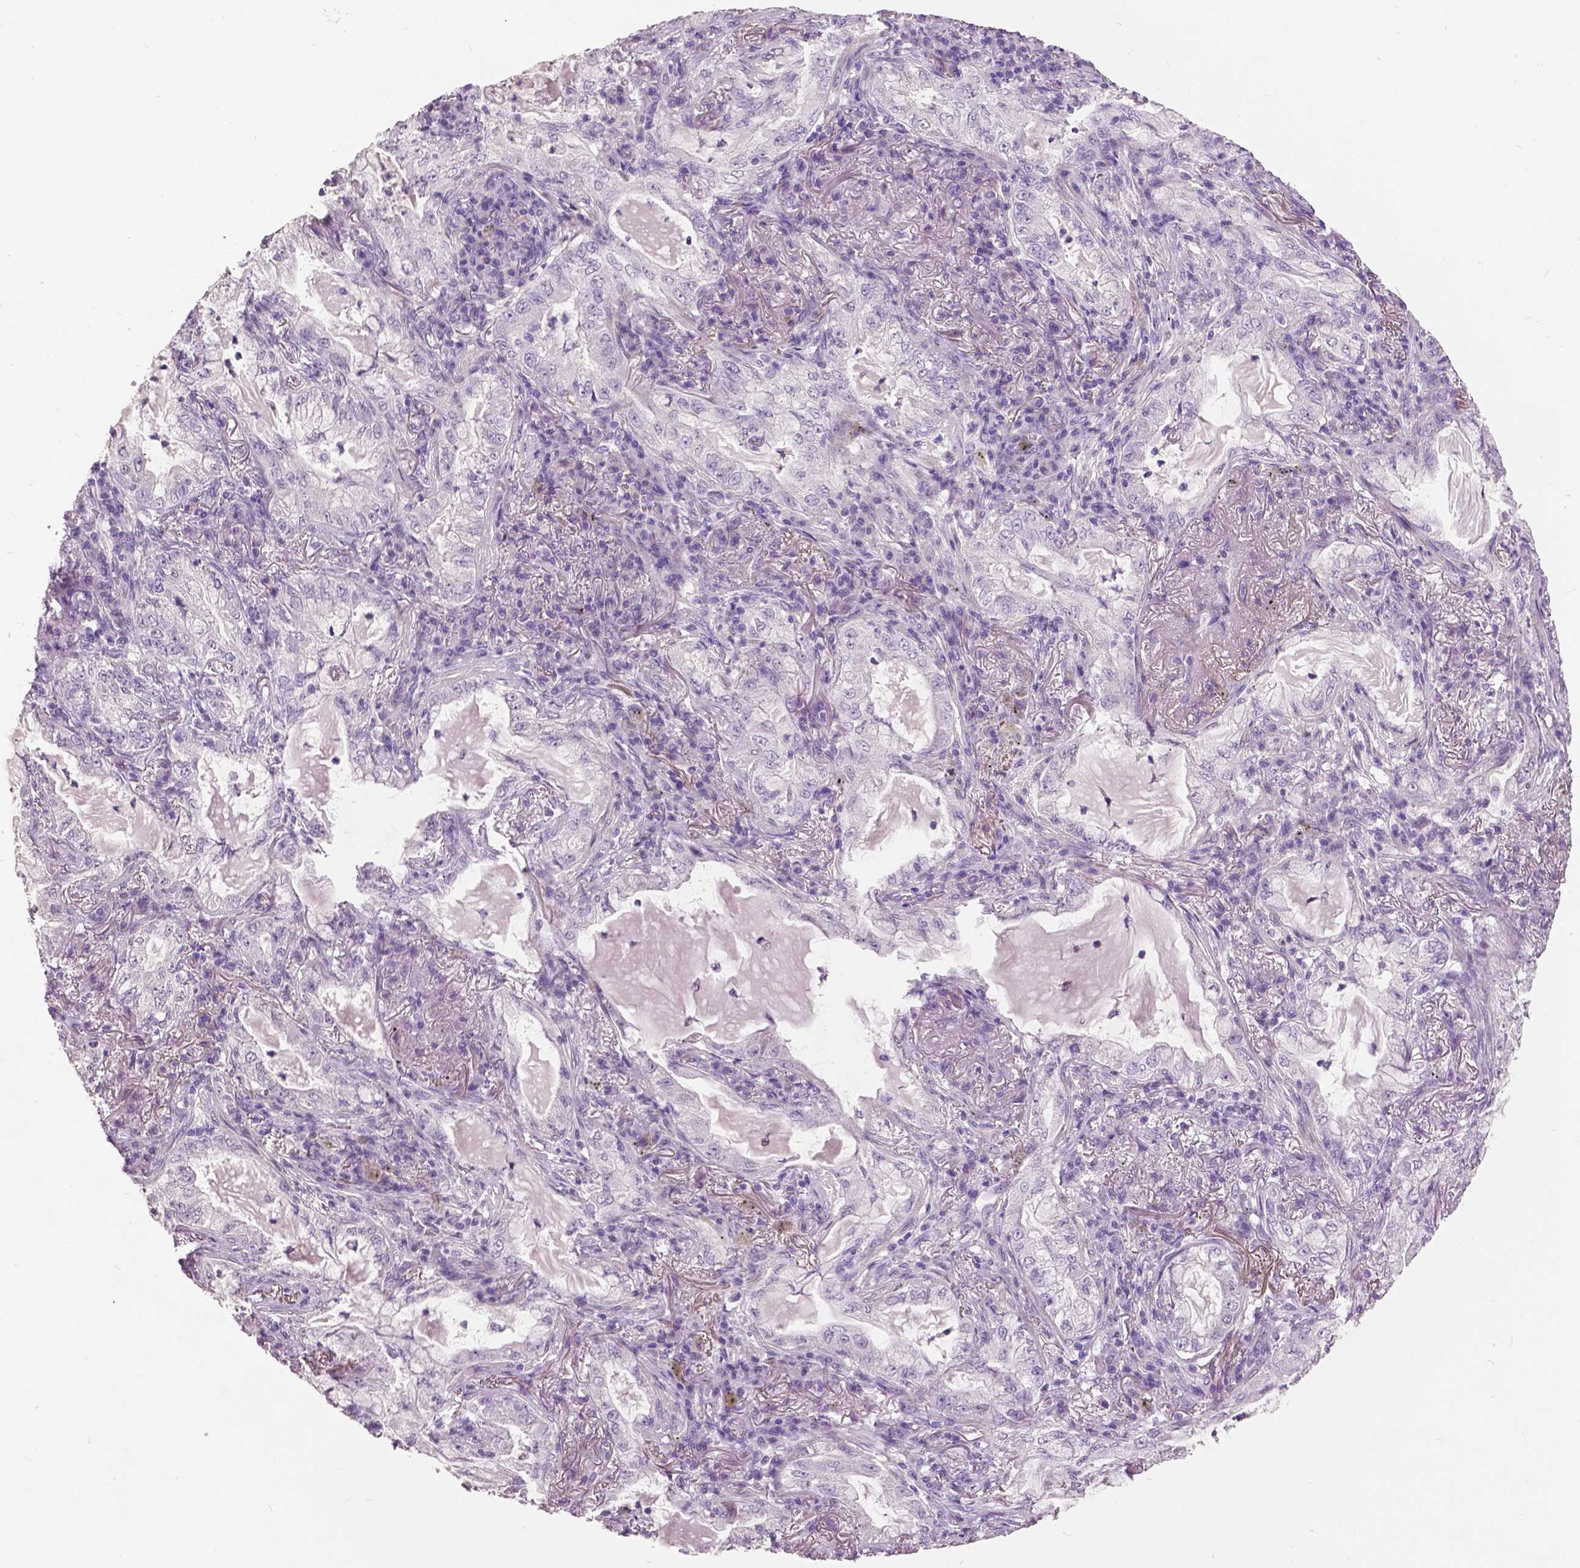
{"staining": {"intensity": "negative", "quantity": "none", "location": "none"}, "tissue": "lung cancer", "cell_type": "Tumor cells", "image_type": "cancer", "snomed": [{"axis": "morphology", "description": "Adenocarcinoma, NOS"}, {"axis": "topography", "description": "Lung"}], "caption": "The immunohistochemistry image has no significant staining in tumor cells of lung adenocarcinoma tissue. The staining was performed using DAB to visualize the protein expression in brown, while the nuclei were stained in blue with hematoxylin (Magnification: 20x).", "gene": "GRIN2A", "patient": {"sex": "female", "age": 73}}